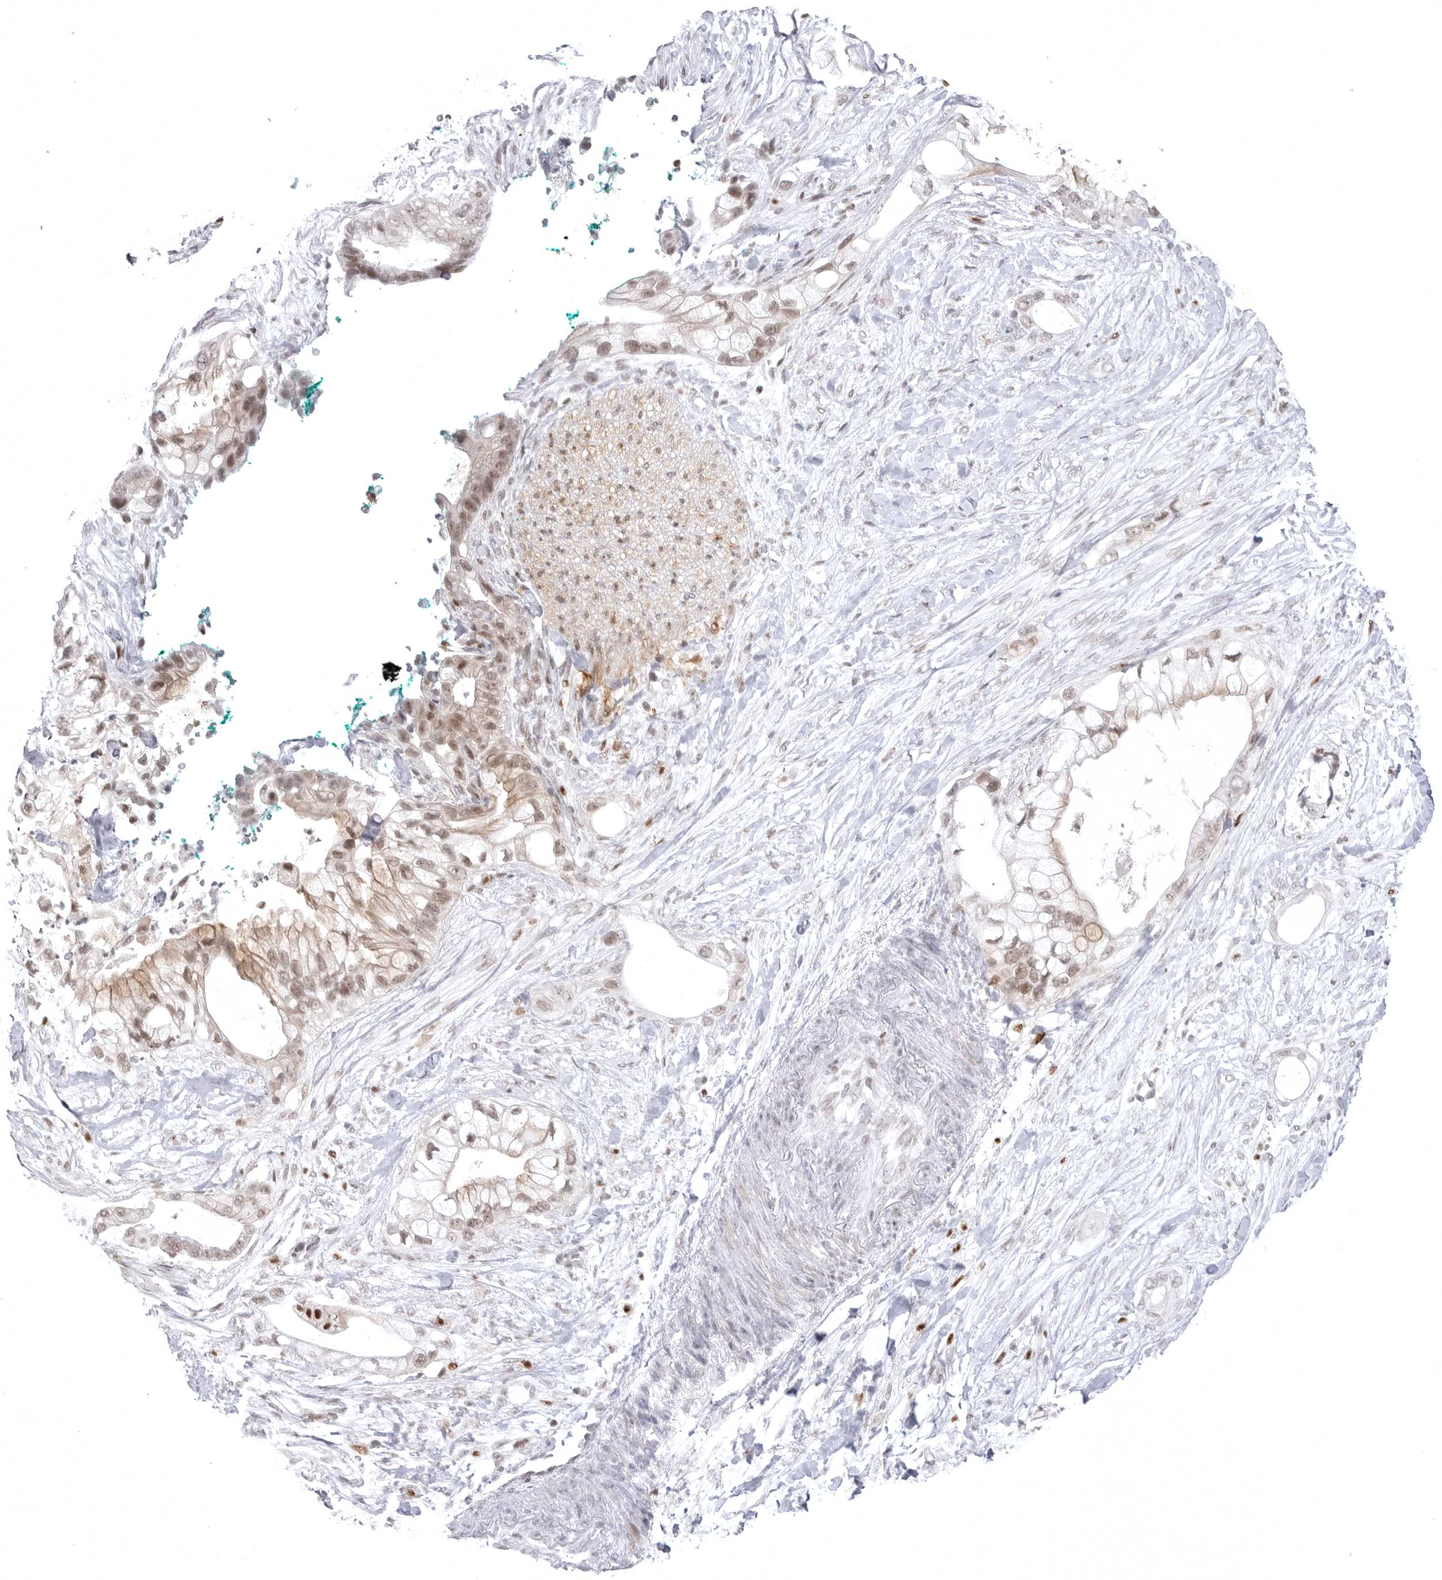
{"staining": {"intensity": "moderate", "quantity": "<25%", "location": "cytoplasmic/membranous,nuclear"}, "tissue": "pancreatic cancer", "cell_type": "Tumor cells", "image_type": "cancer", "snomed": [{"axis": "morphology", "description": "Adenocarcinoma, NOS"}, {"axis": "topography", "description": "Pancreas"}], "caption": "A low amount of moderate cytoplasmic/membranous and nuclear positivity is seen in approximately <25% of tumor cells in pancreatic cancer tissue. The staining was performed using DAB (3,3'-diaminobenzidine) to visualize the protein expression in brown, while the nuclei were stained in blue with hematoxylin (Magnification: 20x).", "gene": "PTK2B", "patient": {"sex": "male", "age": 53}}